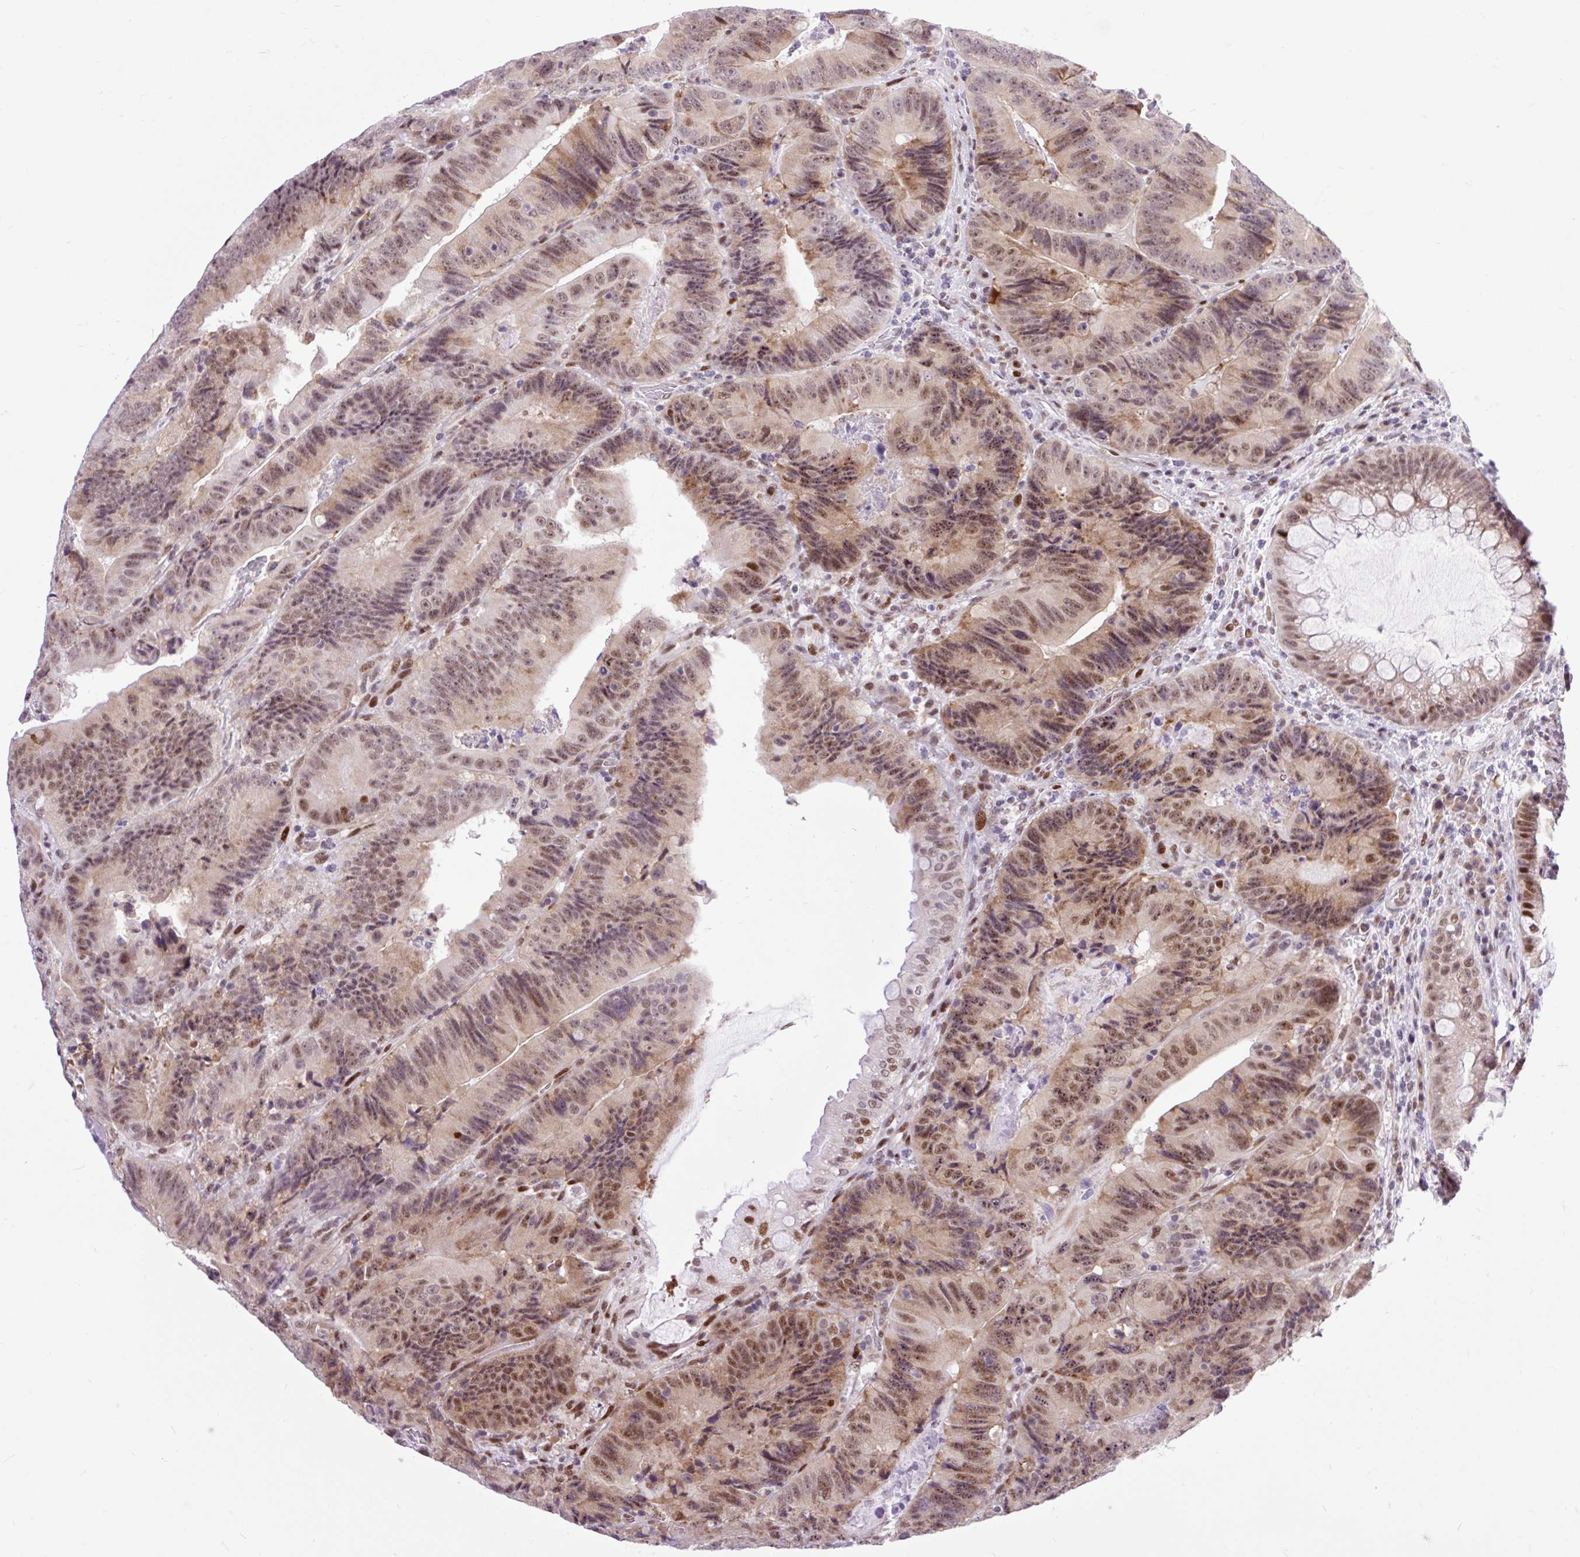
{"staining": {"intensity": "moderate", "quantity": ">75%", "location": "nuclear"}, "tissue": "colorectal cancer", "cell_type": "Tumor cells", "image_type": "cancer", "snomed": [{"axis": "morphology", "description": "Adenocarcinoma, NOS"}, {"axis": "topography", "description": "Colon"}], "caption": "Protein staining of colorectal adenocarcinoma tissue demonstrates moderate nuclear staining in approximately >75% of tumor cells.", "gene": "CLK2", "patient": {"sex": "female", "age": 86}}